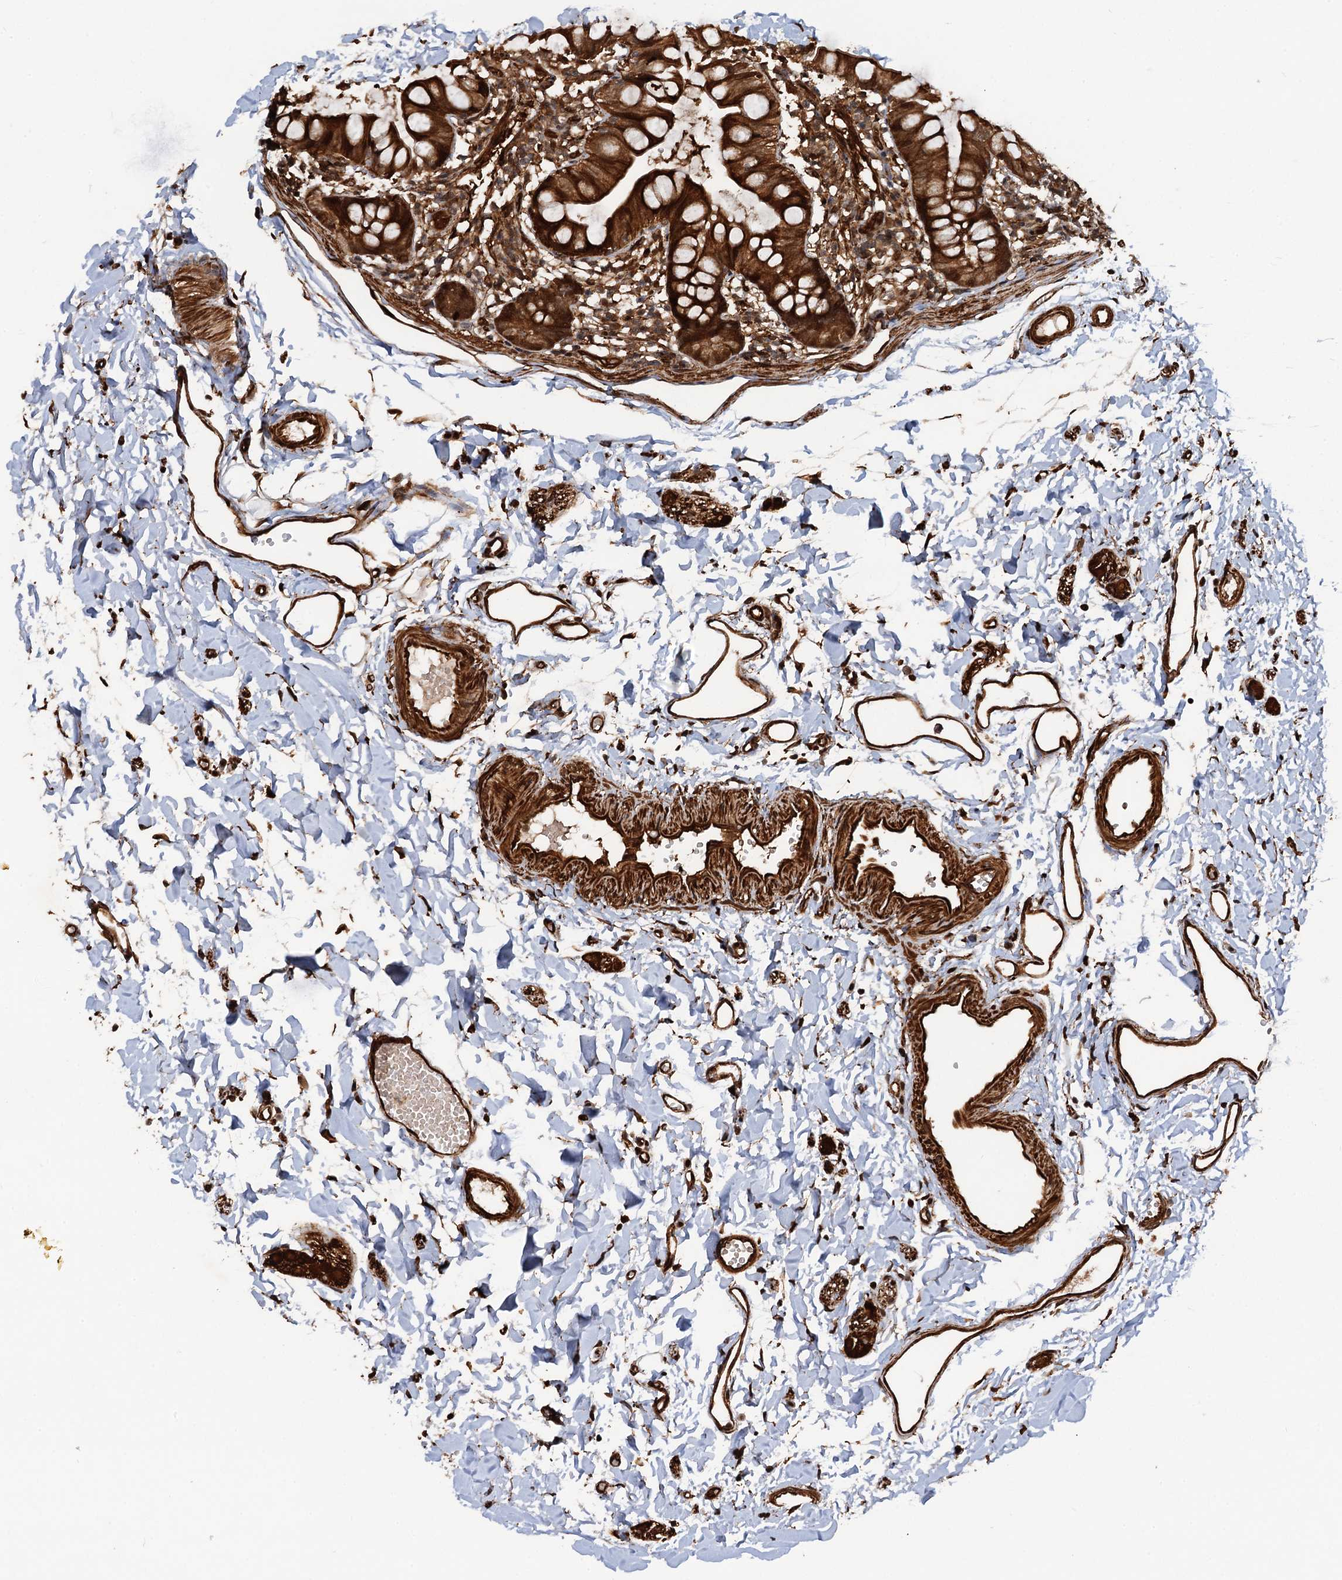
{"staining": {"intensity": "strong", "quantity": ">75%", "location": "cytoplasmic/membranous,nuclear"}, "tissue": "small intestine", "cell_type": "Glandular cells", "image_type": "normal", "snomed": [{"axis": "morphology", "description": "Normal tissue, NOS"}, {"axis": "topography", "description": "Small intestine"}], "caption": "Immunohistochemistry (IHC) of unremarkable small intestine reveals high levels of strong cytoplasmic/membranous,nuclear positivity in approximately >75% of glandular cells. The protein of interest is stained brown, and the nuclei are stained in blue (DAB IHC with brightfield microscopy, high magnification).", "gene": "SNRNP25", "patient": {"sex": "male", "age": 7}}